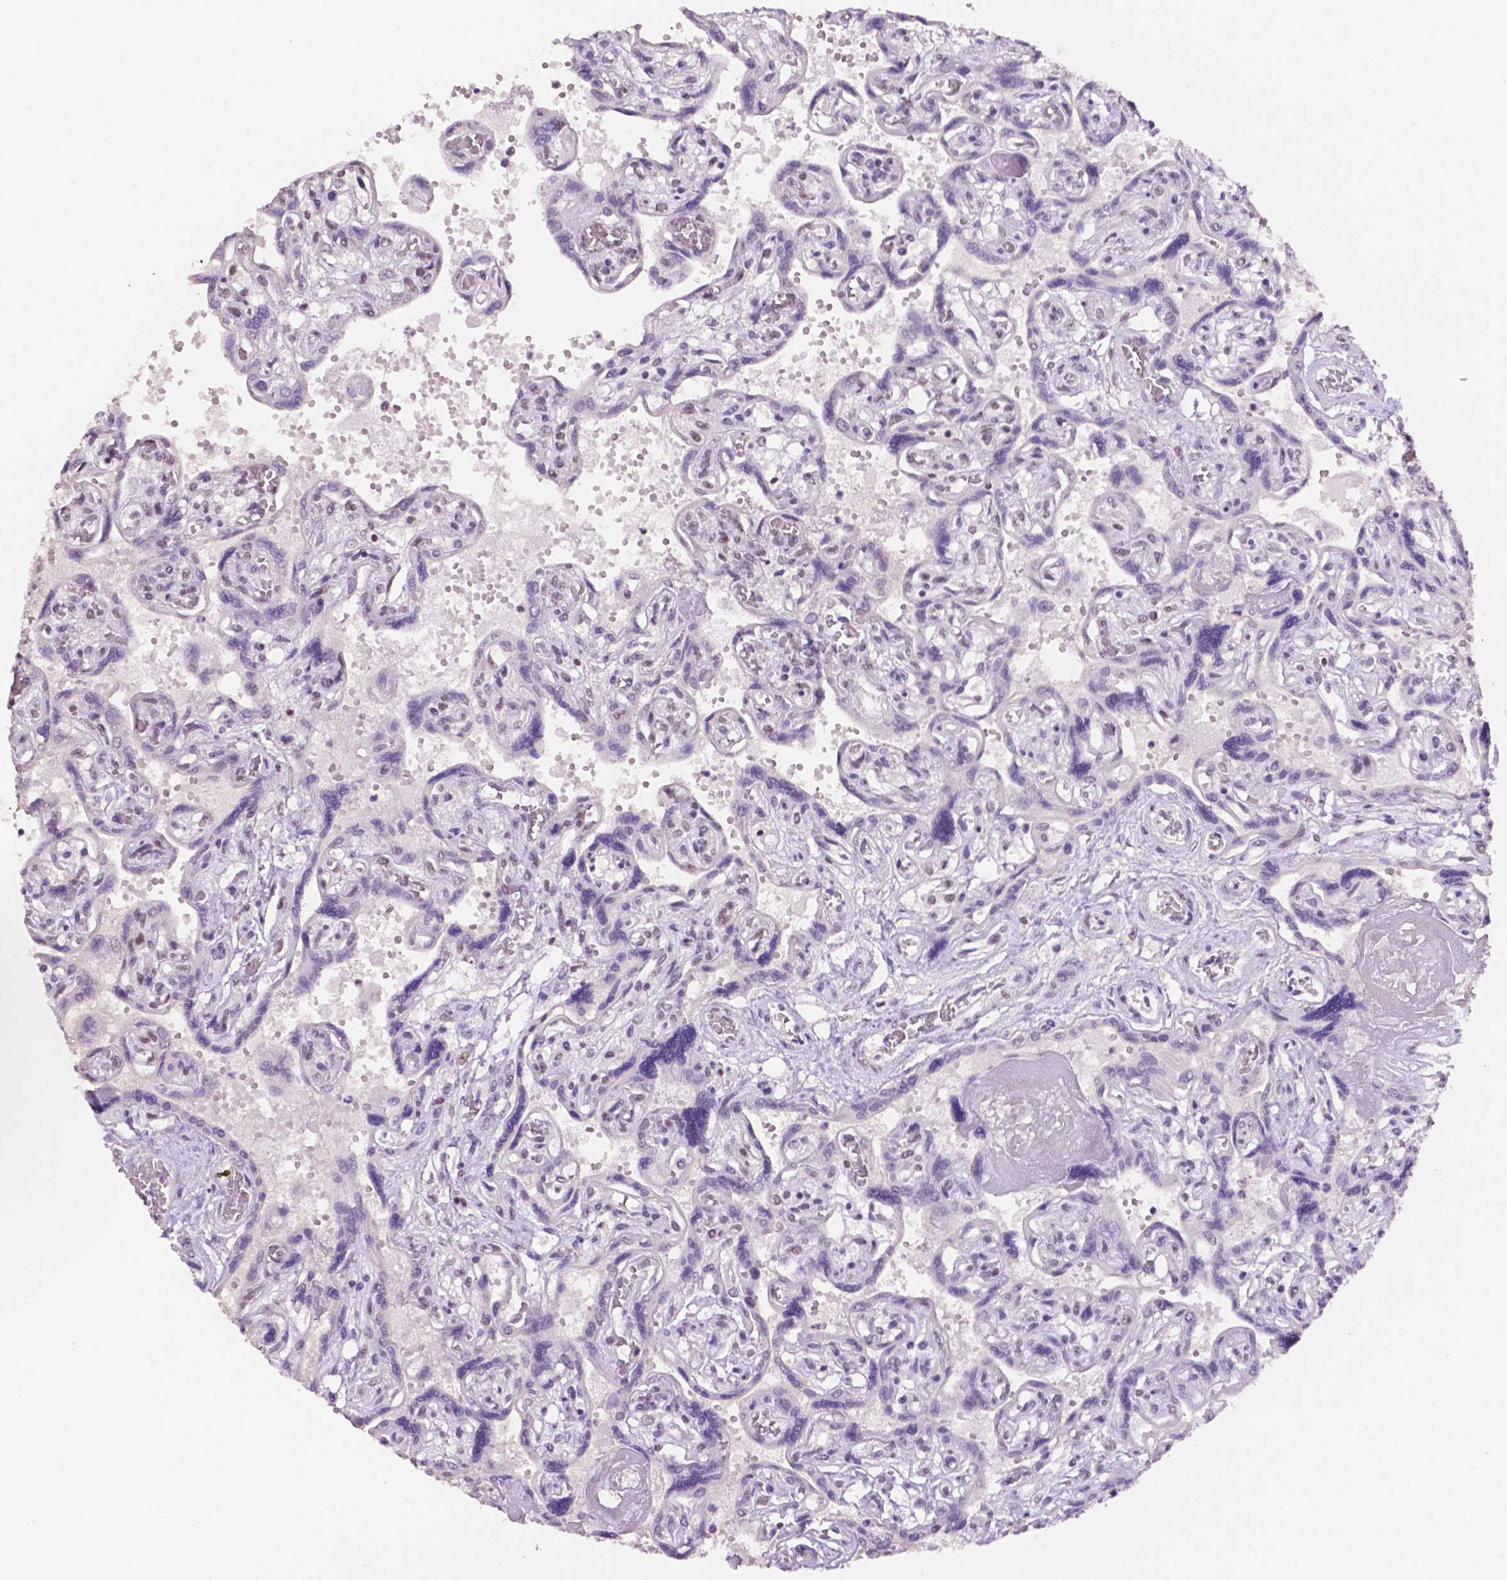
{"staining": {"intensity": "moderate", "quantity": "25%-75%", "location": "nuclear"}, "tissue": "placenta", "cell_type": "Decidual cells", "image_type": "normal", "snomed": [{"axis": "morphology", "description": "Normal tissue, NOS"}, {"axis": "topography", "description": "Placenta"}], "caption": "Immunohistochemical staining of normal human placenta shows medium levels of moderate nuclear expression in about 25%-75% of decidual cells.", "gene": "NCOR1", "patient": {"sex": "female", "age": 32}}